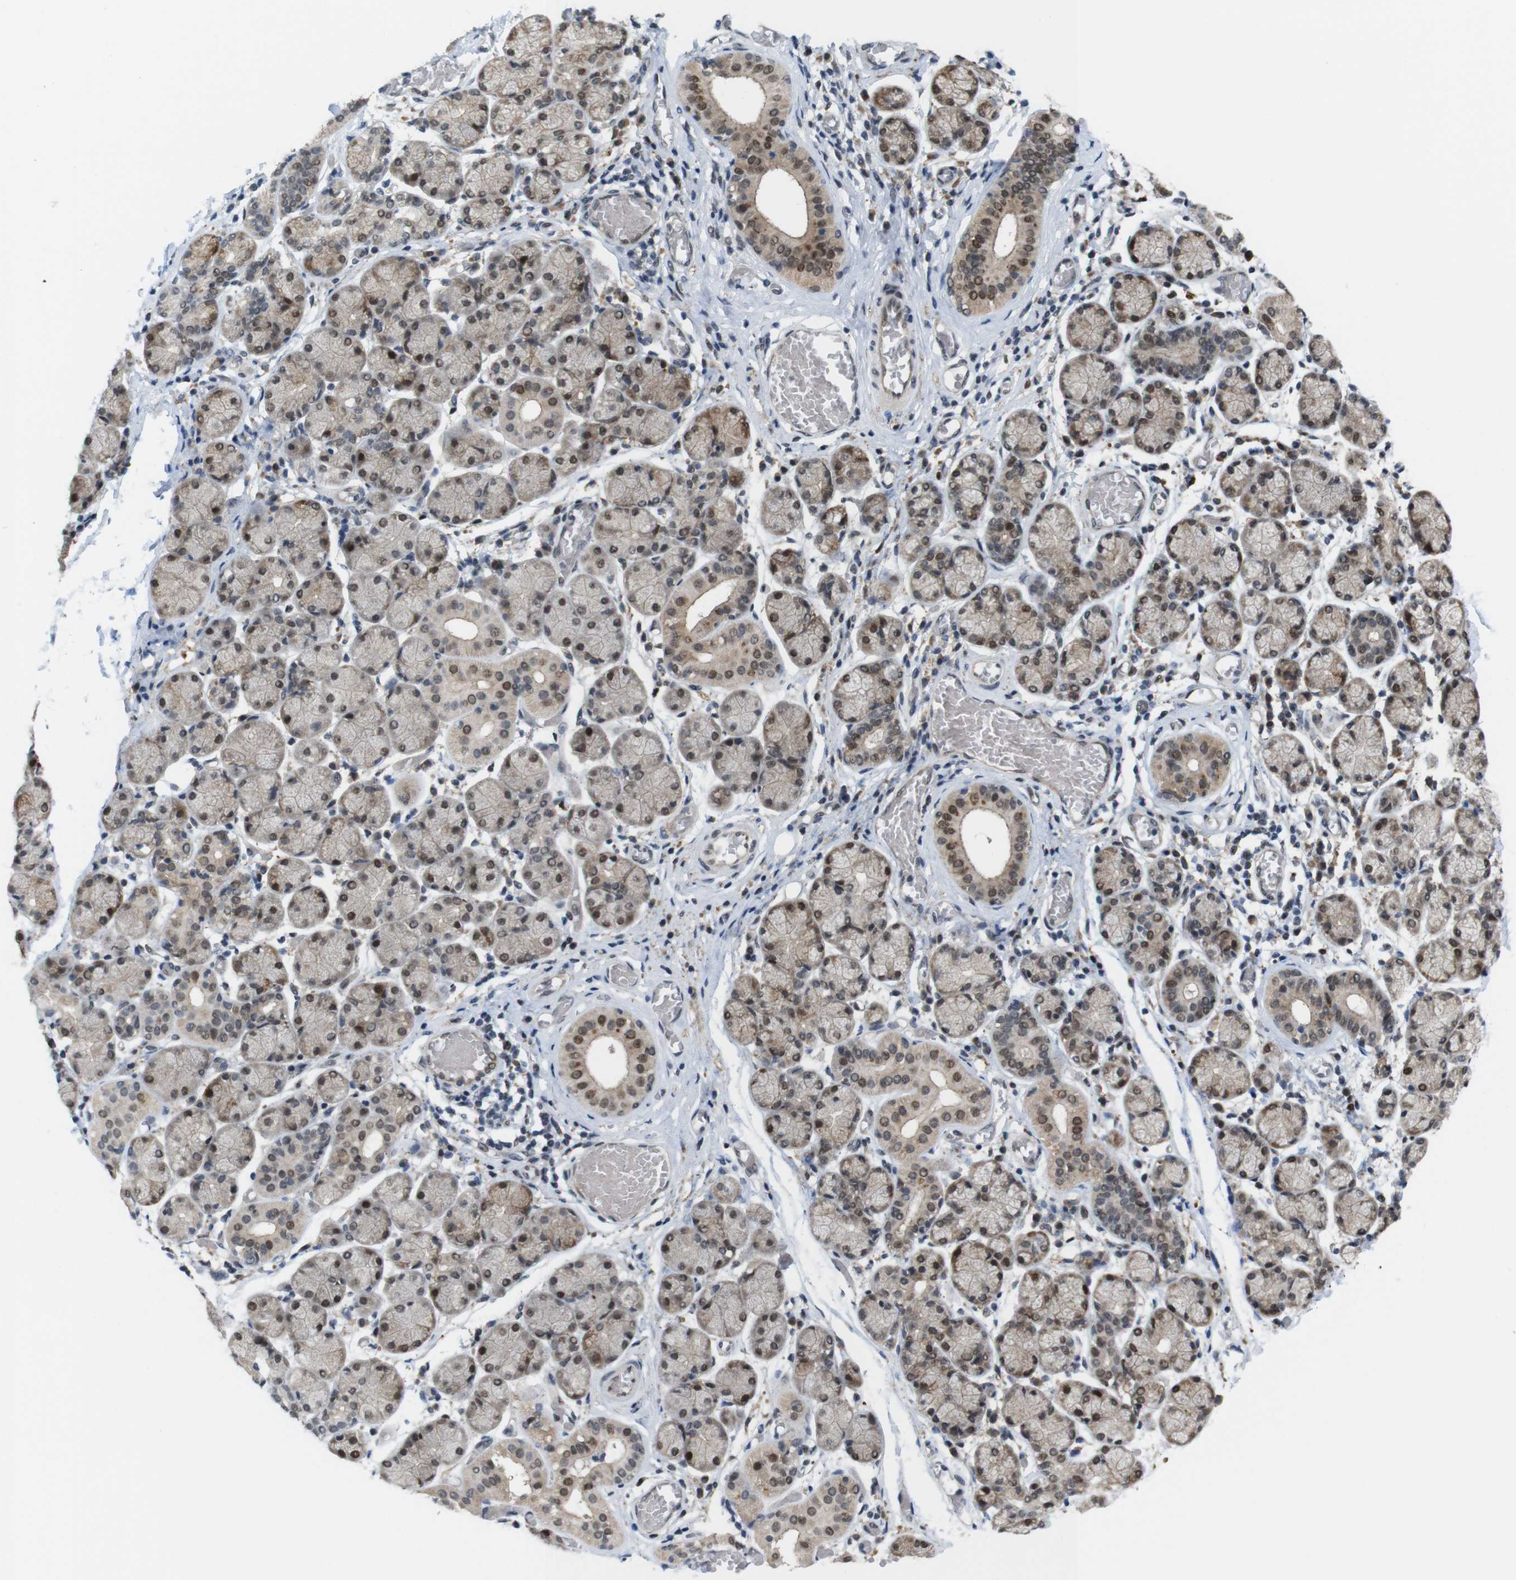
{"staining": {"intensity": "moderate", "quantity": ">75%", "location": "cytoplasmic/membranous,nuclear"}, "tissue": "salivary gland", "cell_type": "Glandular cells", "image_type": "normal", "snomed": [{"axis": "morphology", "description": "Normal tissue, NOS"}, {"axis": "topography", "description": "Salivary gland"}], "caption": "A photomicrograph of salivary gland stained for a protein exhibits moderate cytoplasmic/membranous,nuclear brown staining in glandular cells.", "gene": "PNMA8A", "patient": {"sex": "female", "age": 24}}